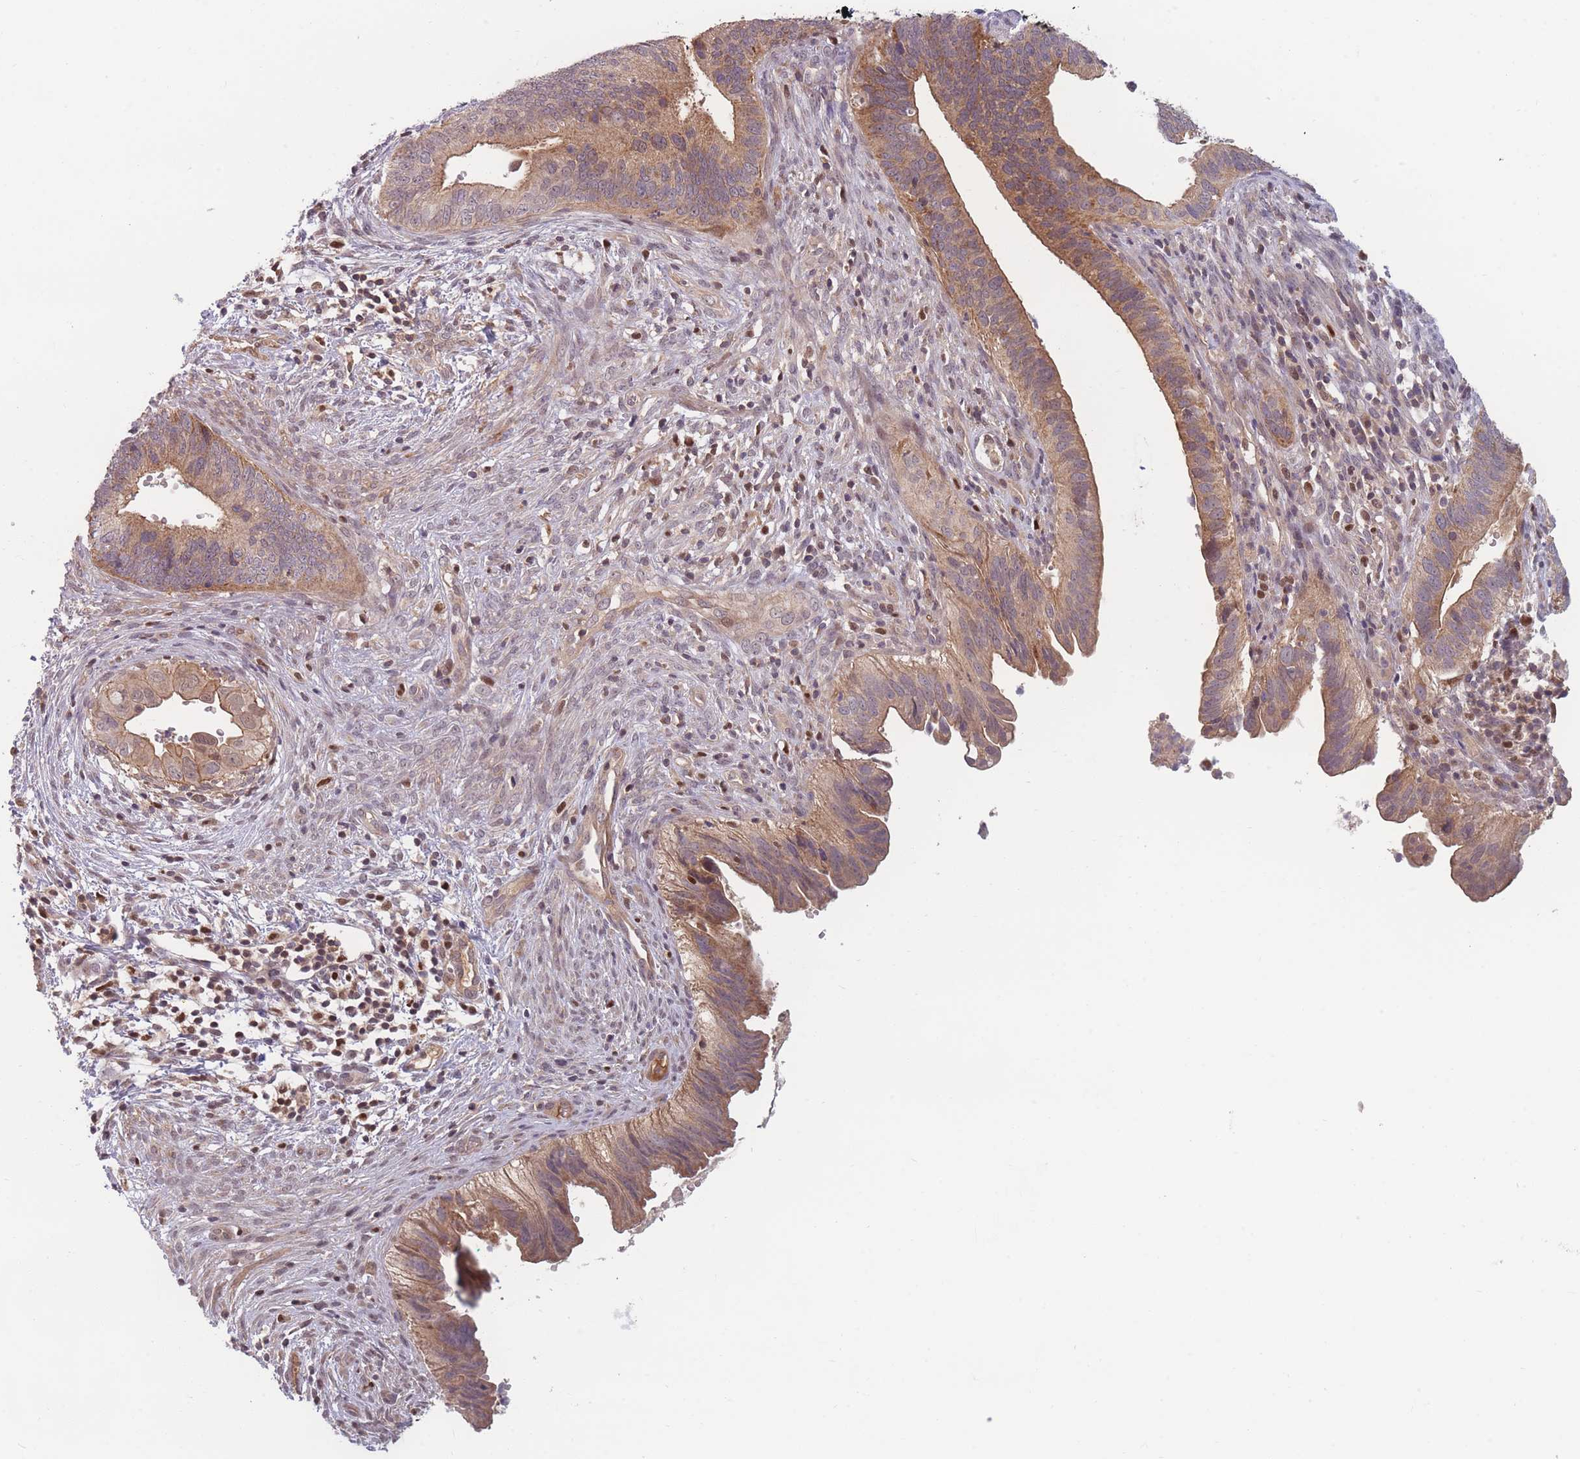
{"staining": {"intensity": "moderate", "quantity": ">75%", "location": "cytoplasmic/membranous"}, "tissue": "cervical cancer", "cell_type": "Tumor cells", "image_type": "cancer", "snomed": [{"axis": "morphology", "description": "Adenocarcinoma, NOS"}, {"axis": "topography", "description": "Cervix"}], "caption": "Human cervical cancer (adenocarcinoma) stained with a protein marker demonstrates moderate staining in tumor cells.", "gene": "FAM153A", "patient": {"sex": "female", "age": 42}}